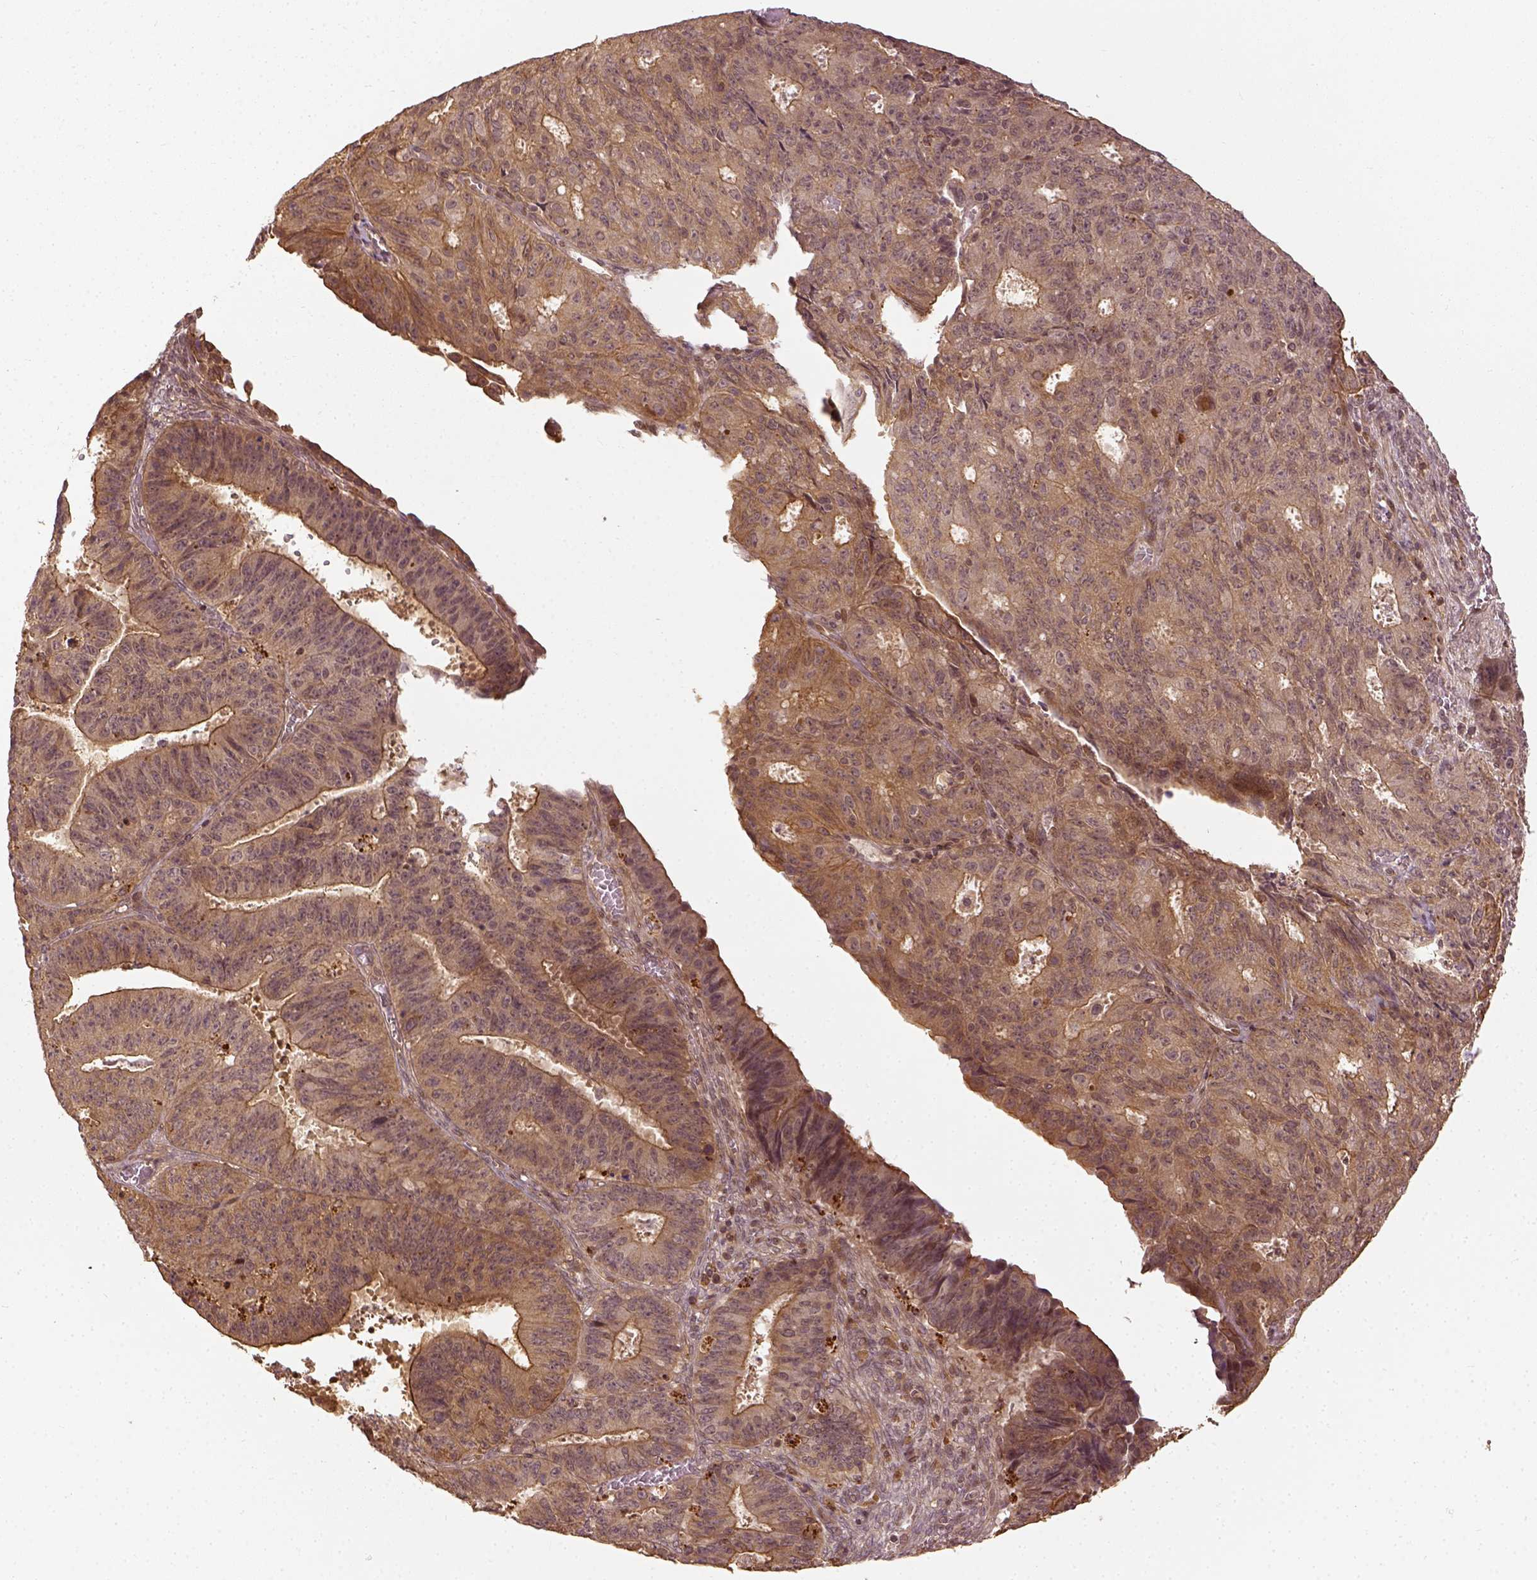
{"staining": {"intensity": "moderate", "quantity": ">75%", "location": "cytoplasmic/membranous"}, "tissue": "ovarian cancer", "cell_type": "Tumor cells", "image_type": "cancer", "snomed": [{"axis": "morphology", "description": "Carcinoma, endometroid"}, {"axis": "topography", "description": "Ovary"}], "caption": "Protein expression analysis of human ovarian cancer (endometroid carcinoma) reveals moderate cytoplasmic/membranous positivity in approximately >75% of tumor cells. (brown staining indicates protein expression, while blue staining denotes nuclei).", "gene": "VEGFA", "patient": {"sex": "female", "age": 42}}